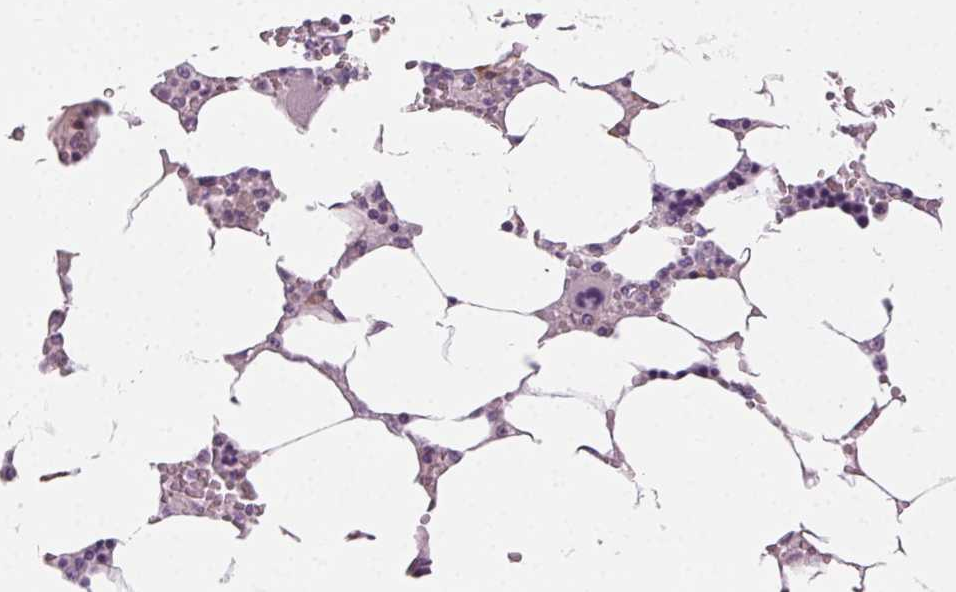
{"staining": {"intensity": "negative", "quantity": "none", "location": "none"}, "tissue": "bone marrow", "cell_type": "Hematopoietic cells", "image_type": "normal", "snomed": [{"axis": "morphology", "description": "Normal tissue, NOS"}, {"axis": "topography", "description": "Bone marrow"}], "caption": "This is a micrograph of IHC staining of normal bone marrow, which shows no expression in hematopoietic cells.", "gene": "HSF5", "patient": {"sex": "male", "age": 64}}